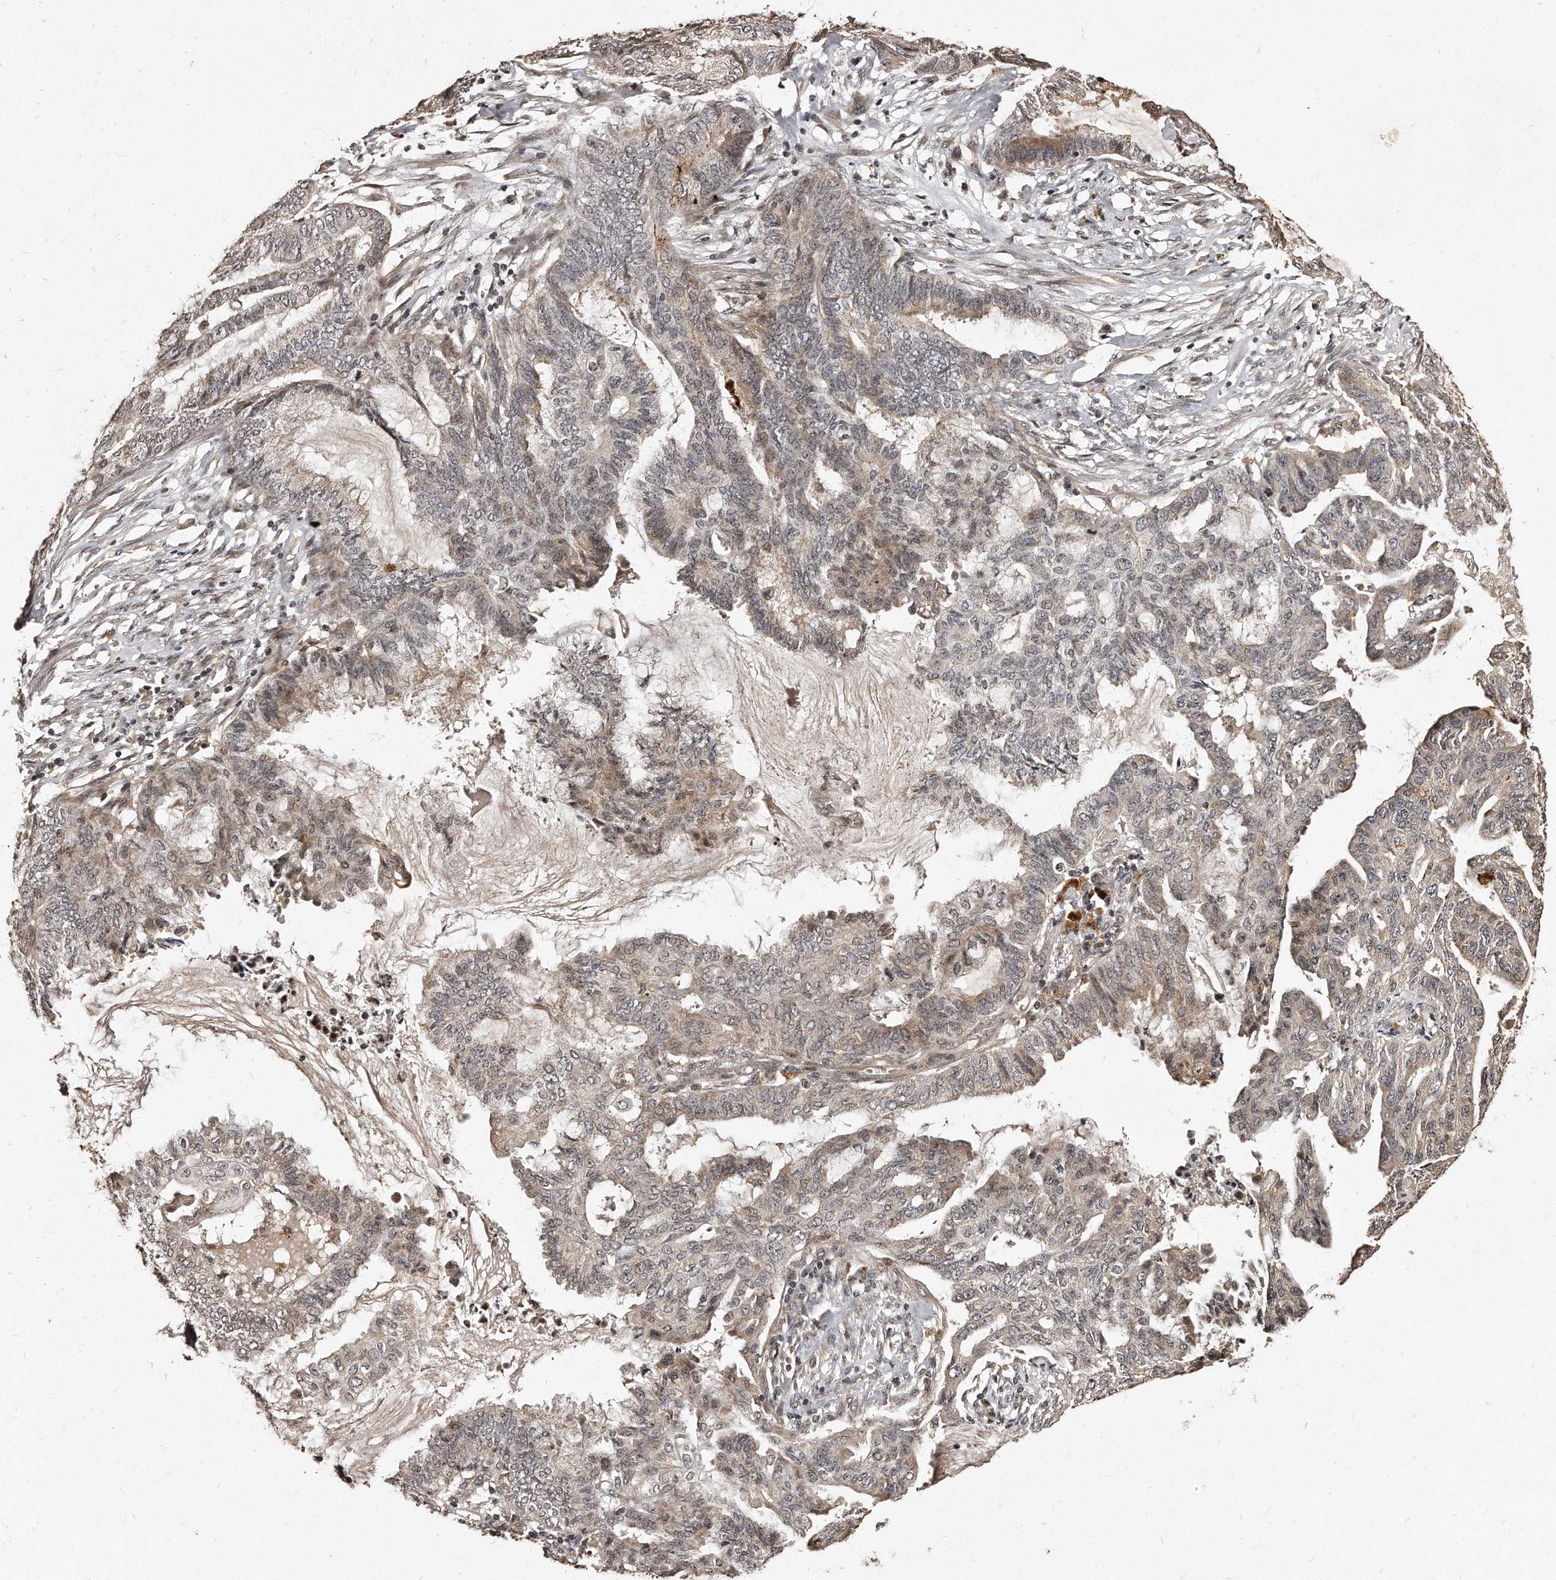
{"staining": {"intensity": "weak", "quantity": ">75%", "location": "cytoplasmic/membranous,nuclear"}, "tissue": "endometrial cancer", "cell_type": "Tumor cells", "image_type": "cancer", "snomed": [{"axis": "morphology", "description": "Adenocarcinoma, NOS"}, {"axis": "topography", "description": "Endometrium"}], "caption": "Weak cytoplasmic/membranous and nuclear positivity for a protein is appreciated in about >75% of tumor cells of endometrial cancer using immunohistochemistry (IHC).", "gene": "TSHR", "patient": {"sex": "female", "age": 86}}